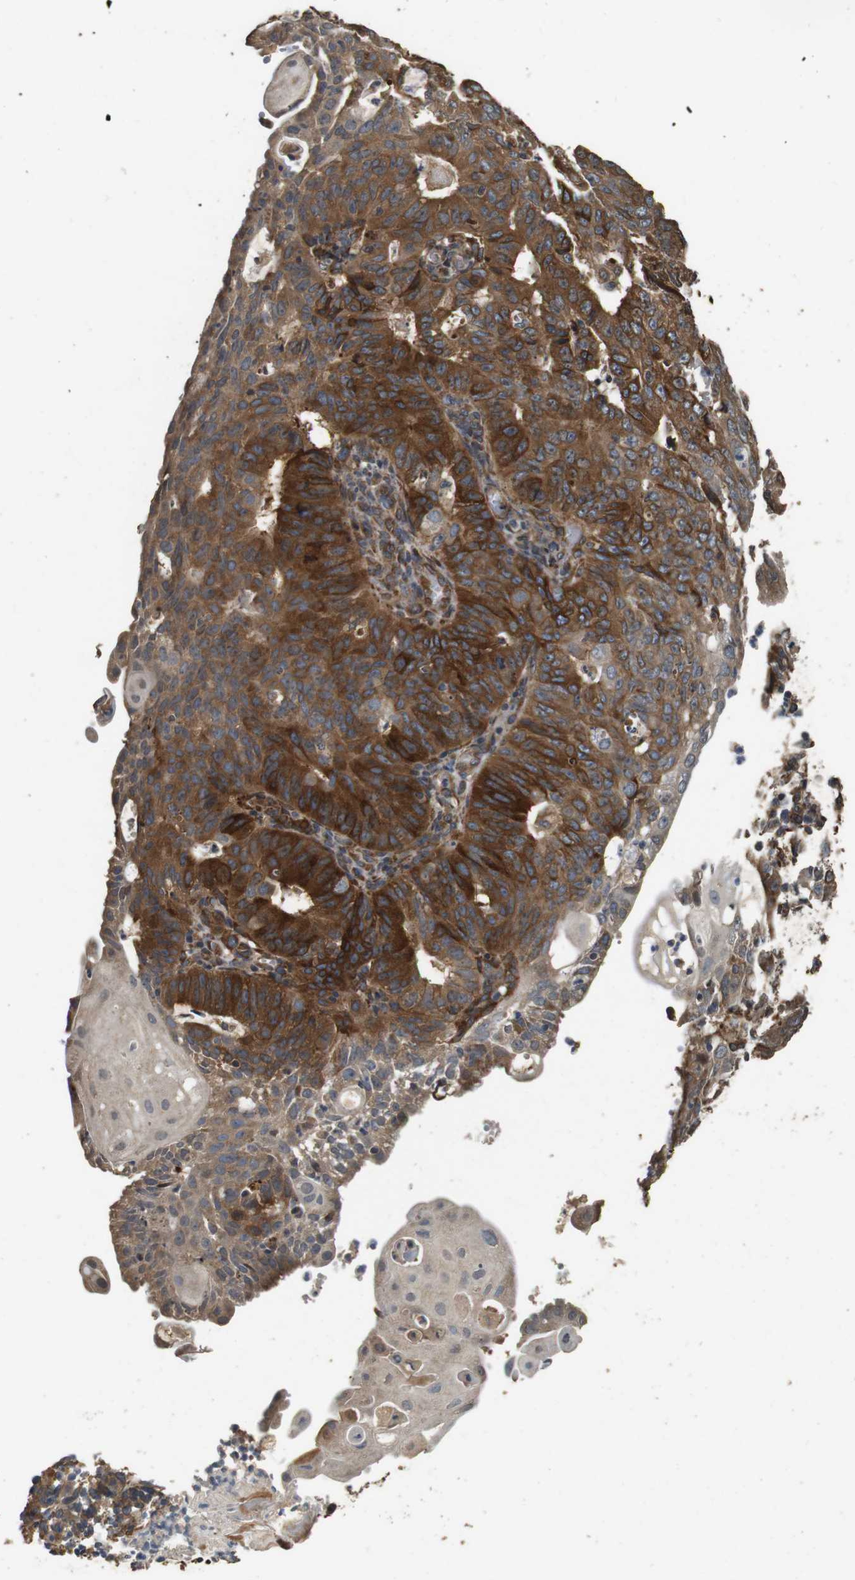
{"staining": {"intensity": "strong", "quantity": ">75%", "location": "cytoplasmic/membranous"}, "tissue": "endometrial cancer", "cell_type": "Tumor cells", "image_type": "cancer", "snomed": [{"axis": "morphology", "description": "Adenocarcinoma, NOS"}, {"axis": "topography", "description": "Endometrium"}], "caption": "High-power microscopy captured an immunohistochemistry image of endometrial adenocarcinoma, revealing strong cytoplasmic/membranous staining in approximately >75% of tumor cells. The staining was performed using DAB (3,3'-diaminobenzidine) to visualize the protein expression in brown, while the nuclei were stained in blue with hematoxylin (Magnification: 20x).", "gene": "CNPY4", "patient": {"sex": "female", "age": 32}}